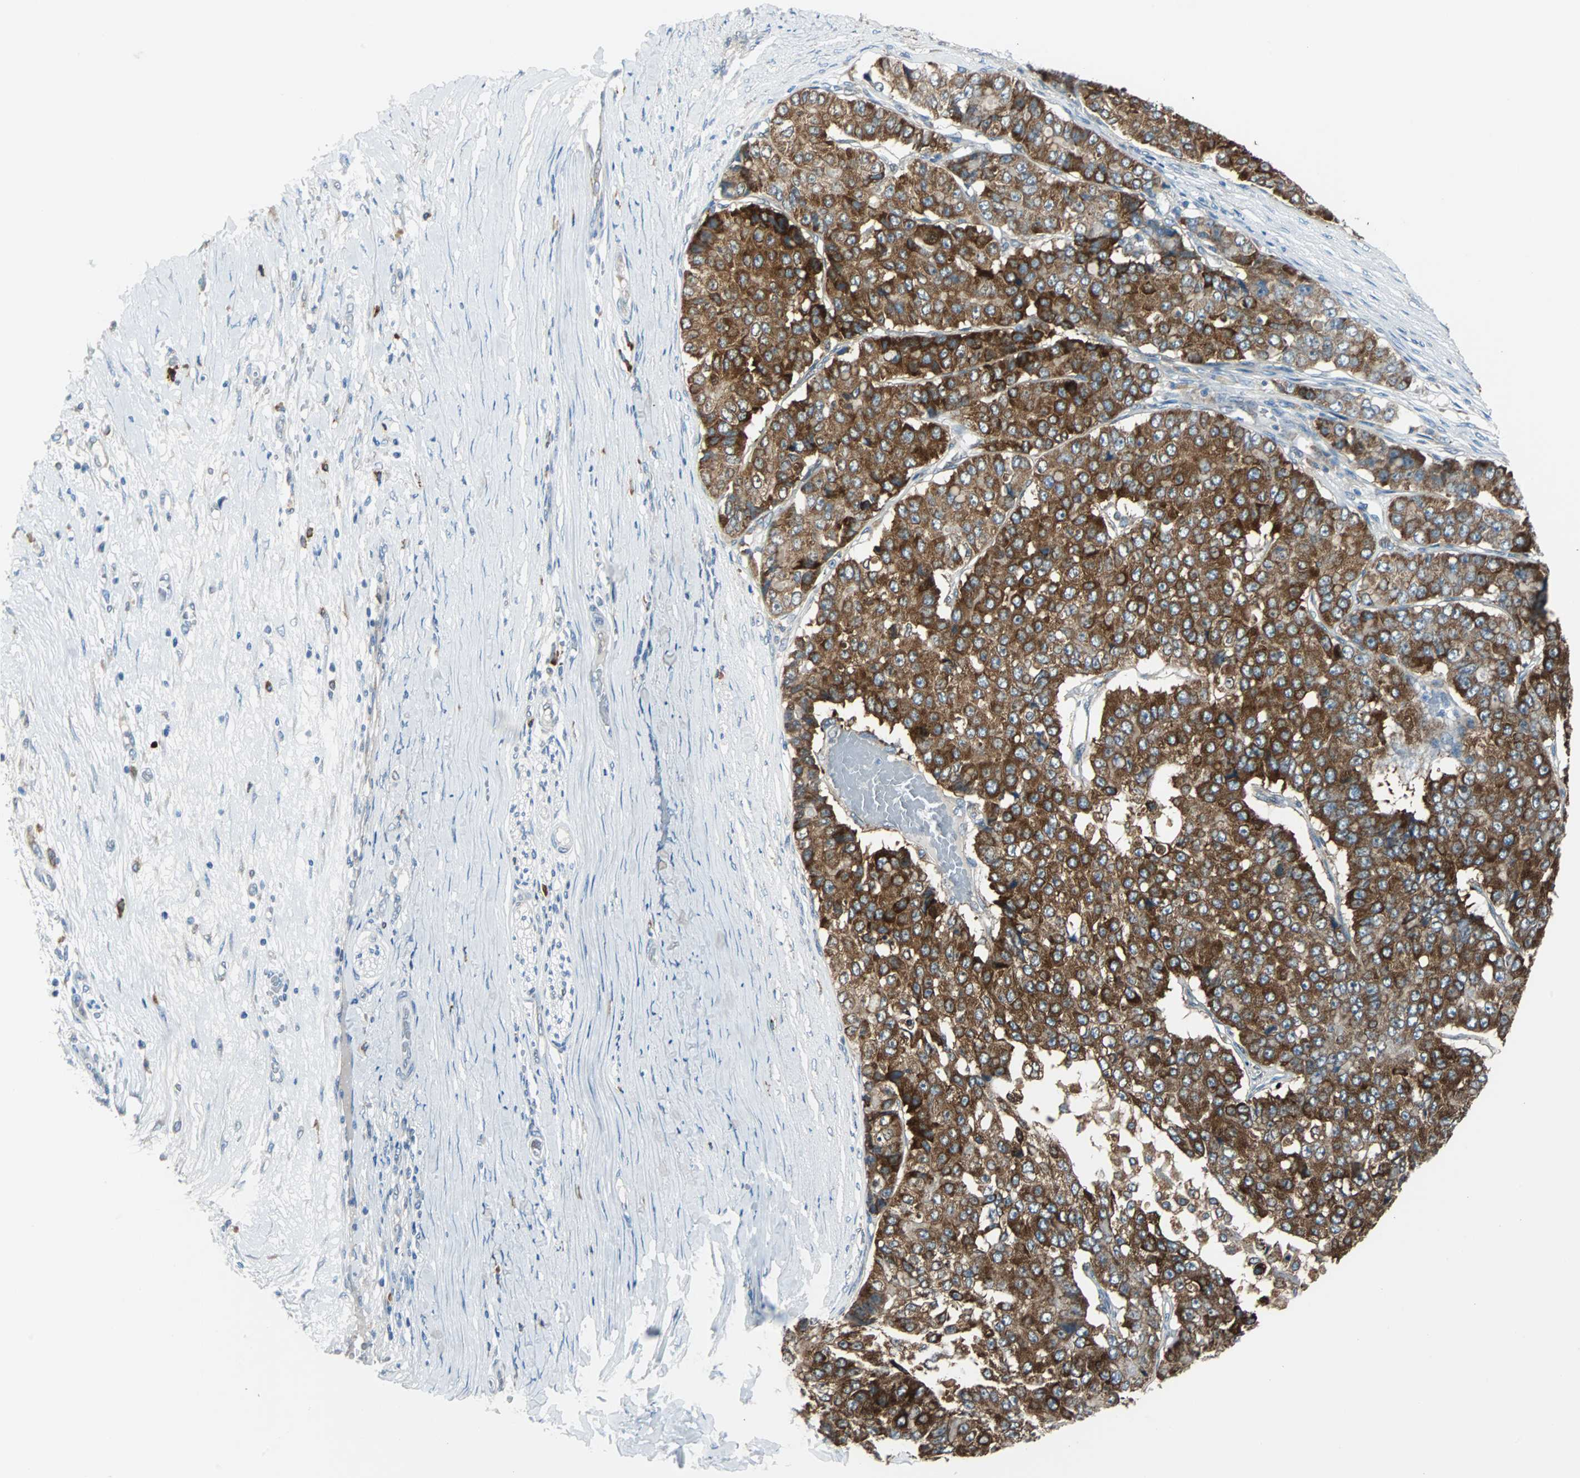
{"staining": {"intensity": "strong", "quantity": ">75%", "location": "cytoplasmic/membranous"}, "tissue": "pancreatic cancer", "cell_type": "Tumor cells", "image_type": "cancer", "snomed": [{"axis": "morphology", "description": "Adenocarcinoma, NOS"}, {"axis": "topography", "description": "Pancreas"}], "caption": "Pancreatic cancer (adenocarcinoma) stained with a protein marker exhibits strong staining in tumor cells.", "gene": "PDIA4", "patient": {"sex": "male", "age": 50}}